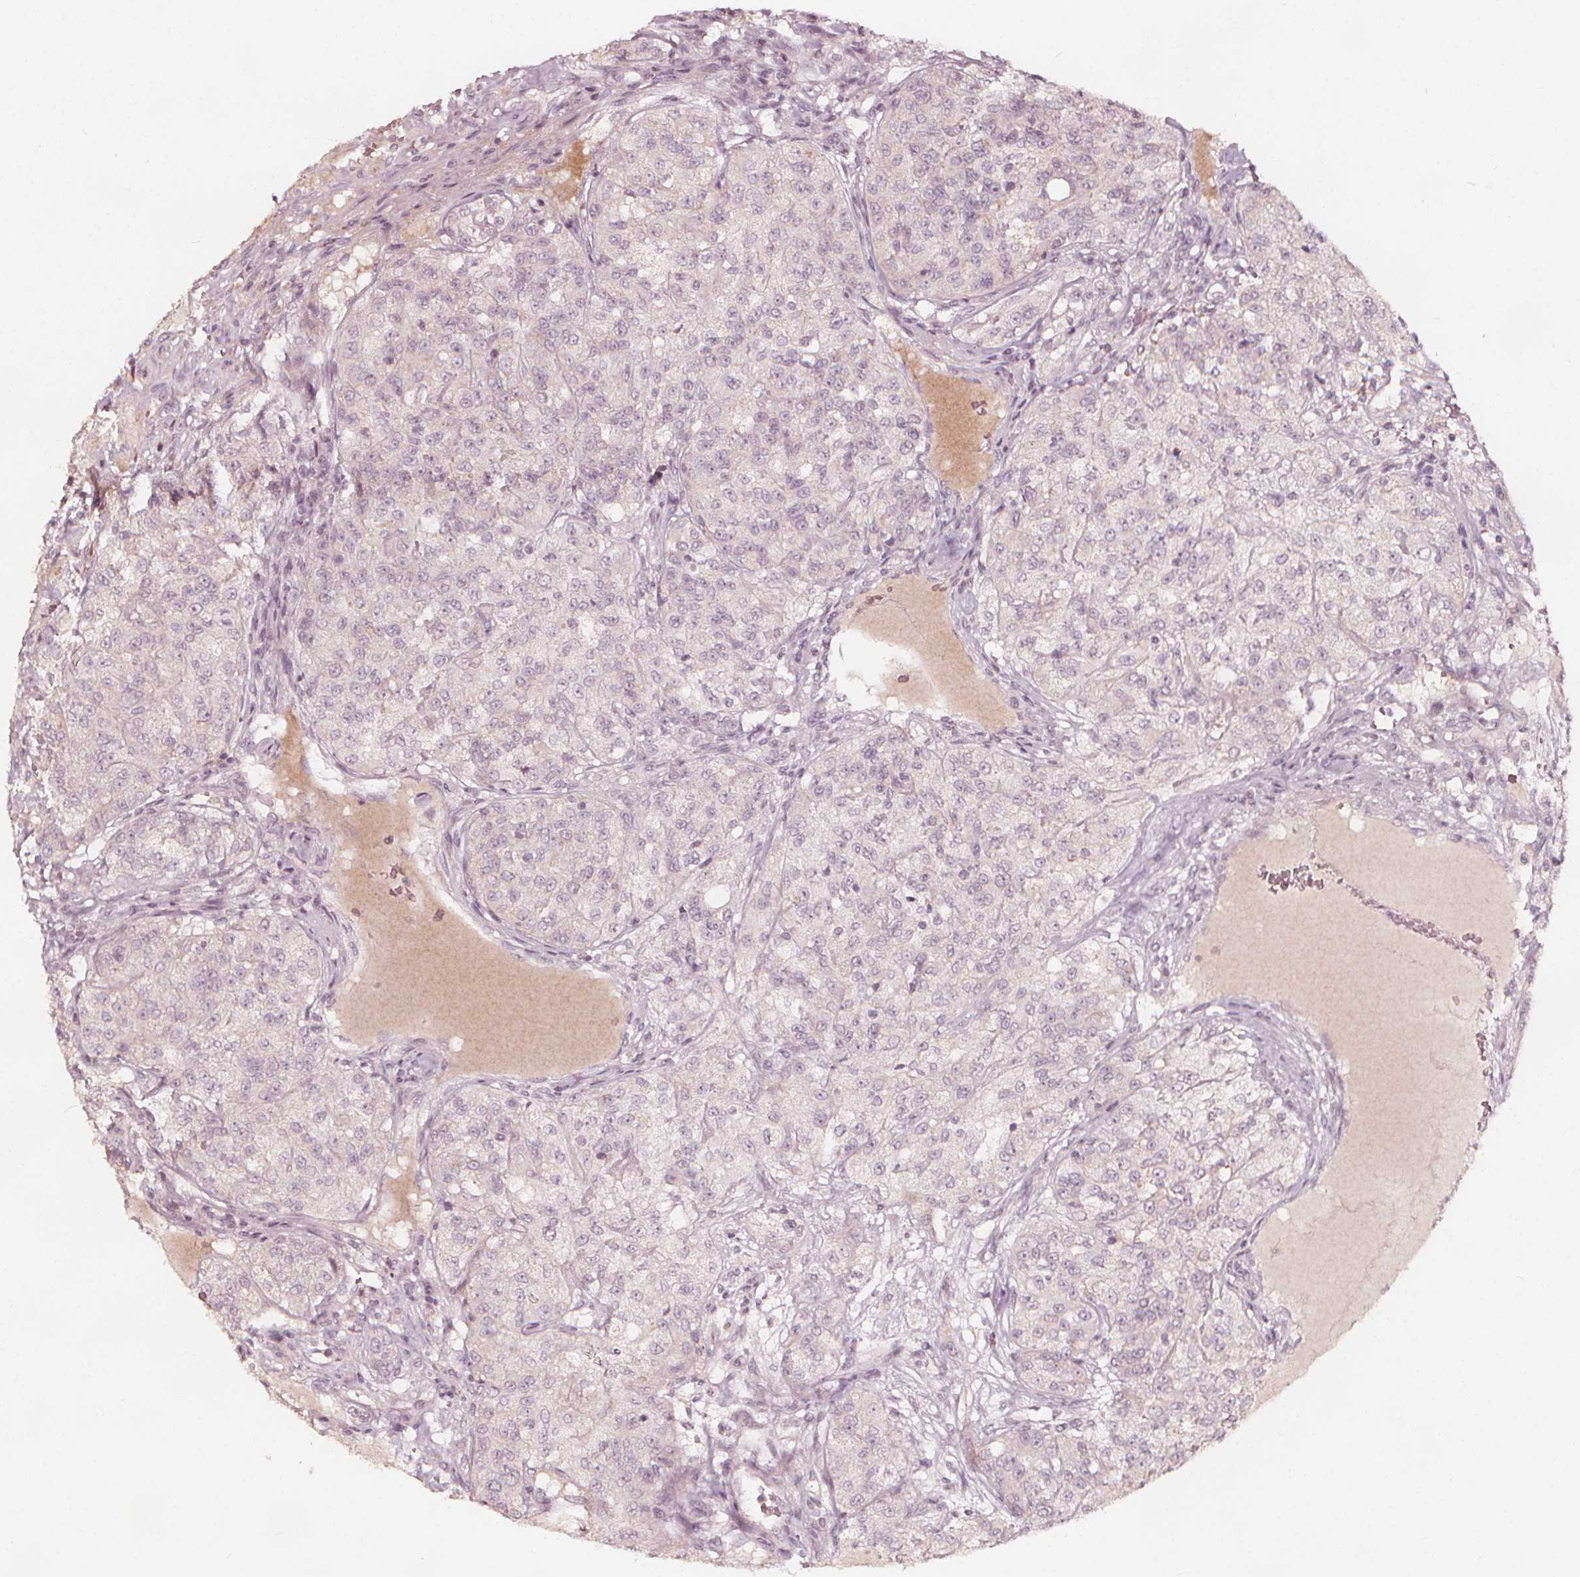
{"staining": {"intensity": "negative", "quantity": "none", "location": "none"}, "tissue": "renal cancer", "cell_type": "Tumor cells", "image_type": "cancer", "snomed": [{"axis": "morphology", "description": "Adenocarcinoma, NOS"}, {"axis": "topography", "description": "Kidney"}], "caption": "DAB immunohistochemical staining of human renal adenocarcinoma reveals no significant expression in tumor cells.", "gene": "NPC1L1", "patient": {"sex": "female", "age": 63}}